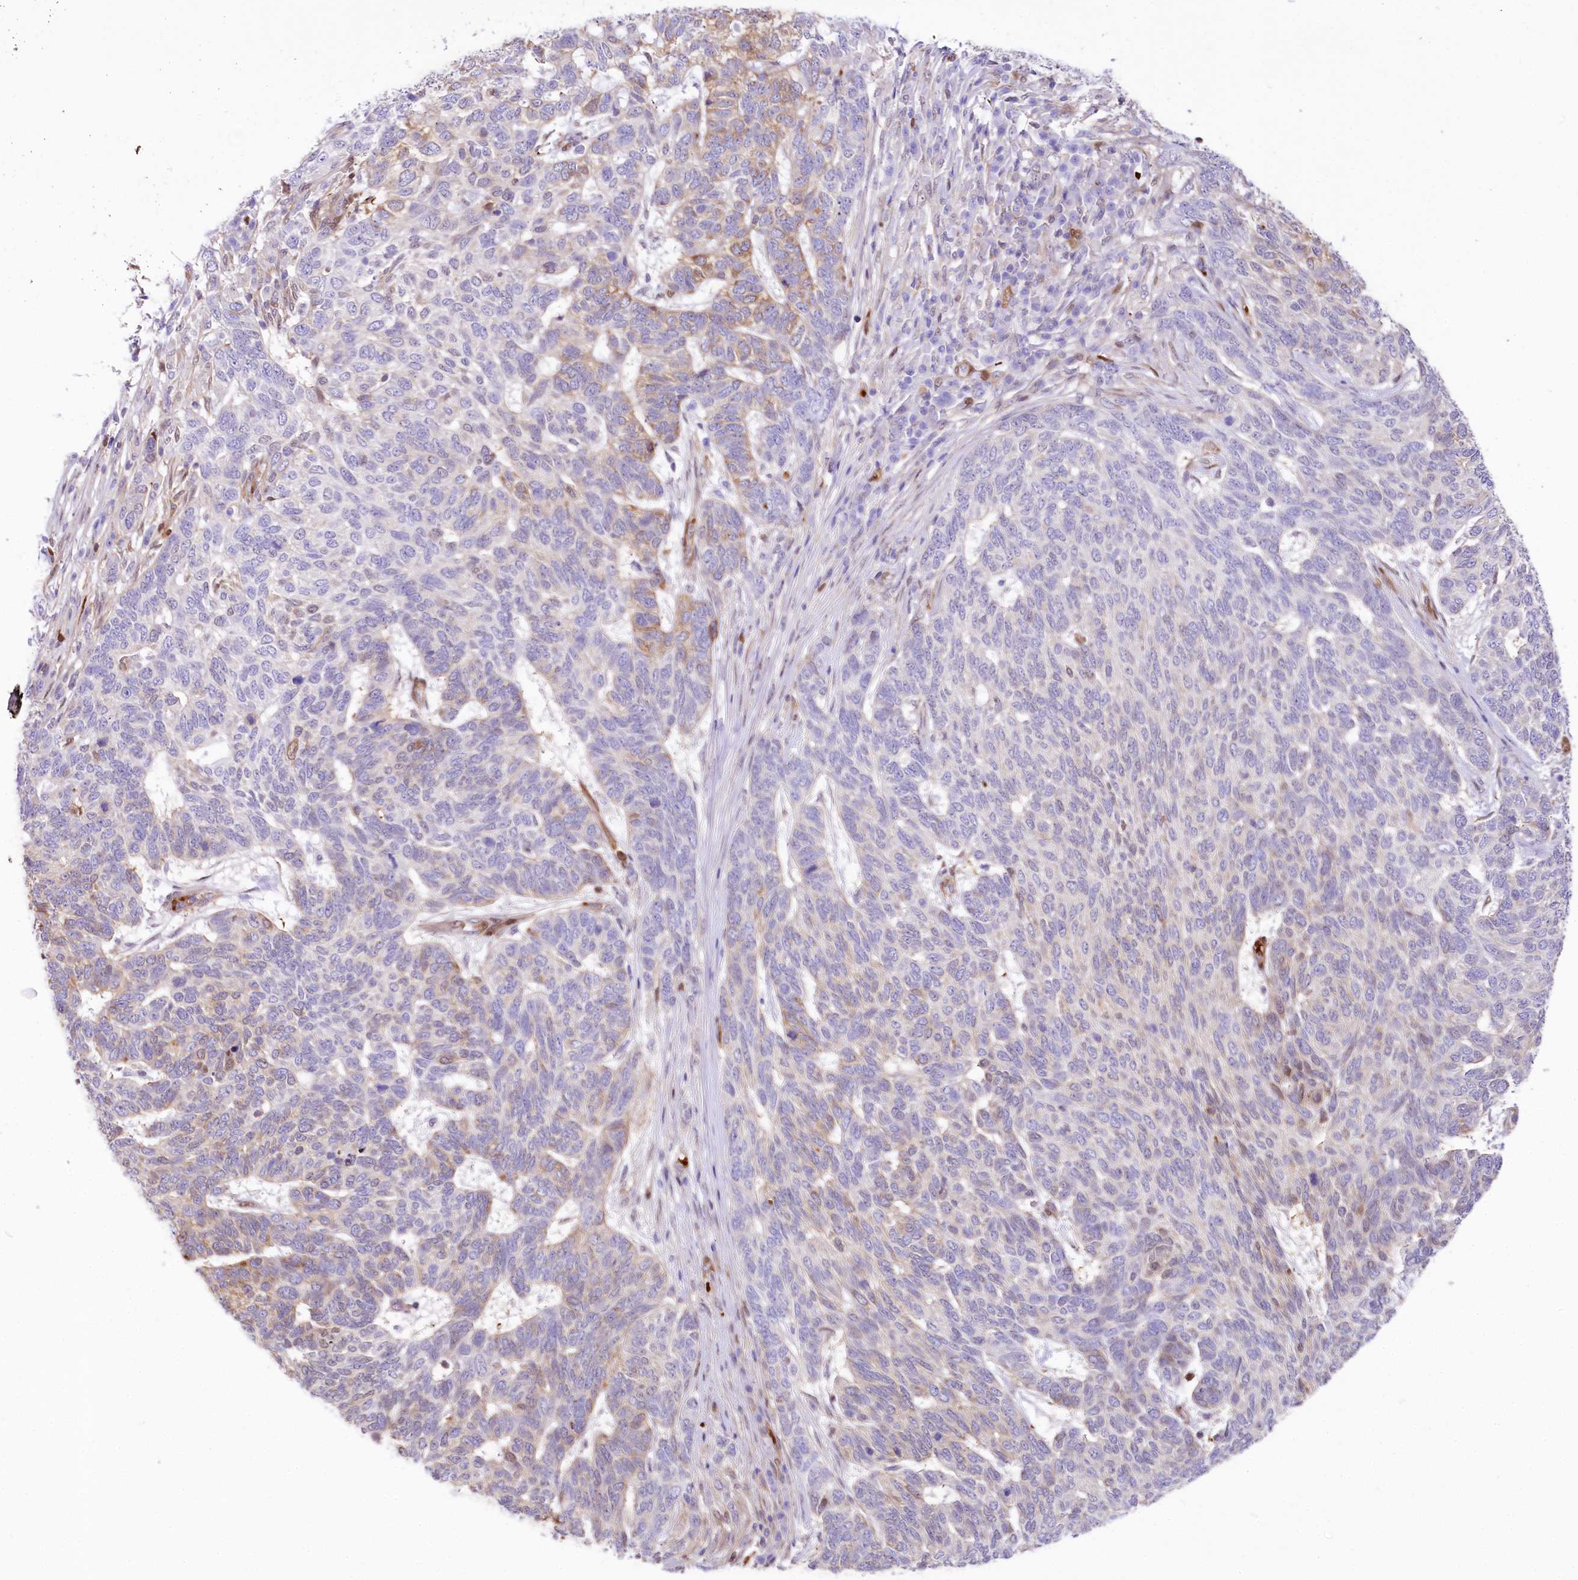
{"staining": {"intensity": "moderate", "quantity": "<25%", "location": "cytoplasmic/membranous"}, "tissue": "skin cancer", "cell_type": "Tumor cells", "image_type": "cancer", "snomed": [{"axis": "morphology", "description": "Basal cell carcinoma"}, {"axis": "topography", "description": "Skin"}], "caption": "About <25% of tumor cells in skin cancer (basal cell carcinoma) exhibit moderate cytoplasmic/membranous protein expression as visualized by brown immunohistochemical staining.", "gene": "PTMS", "patient": {"sex": "female", "age": 65}}